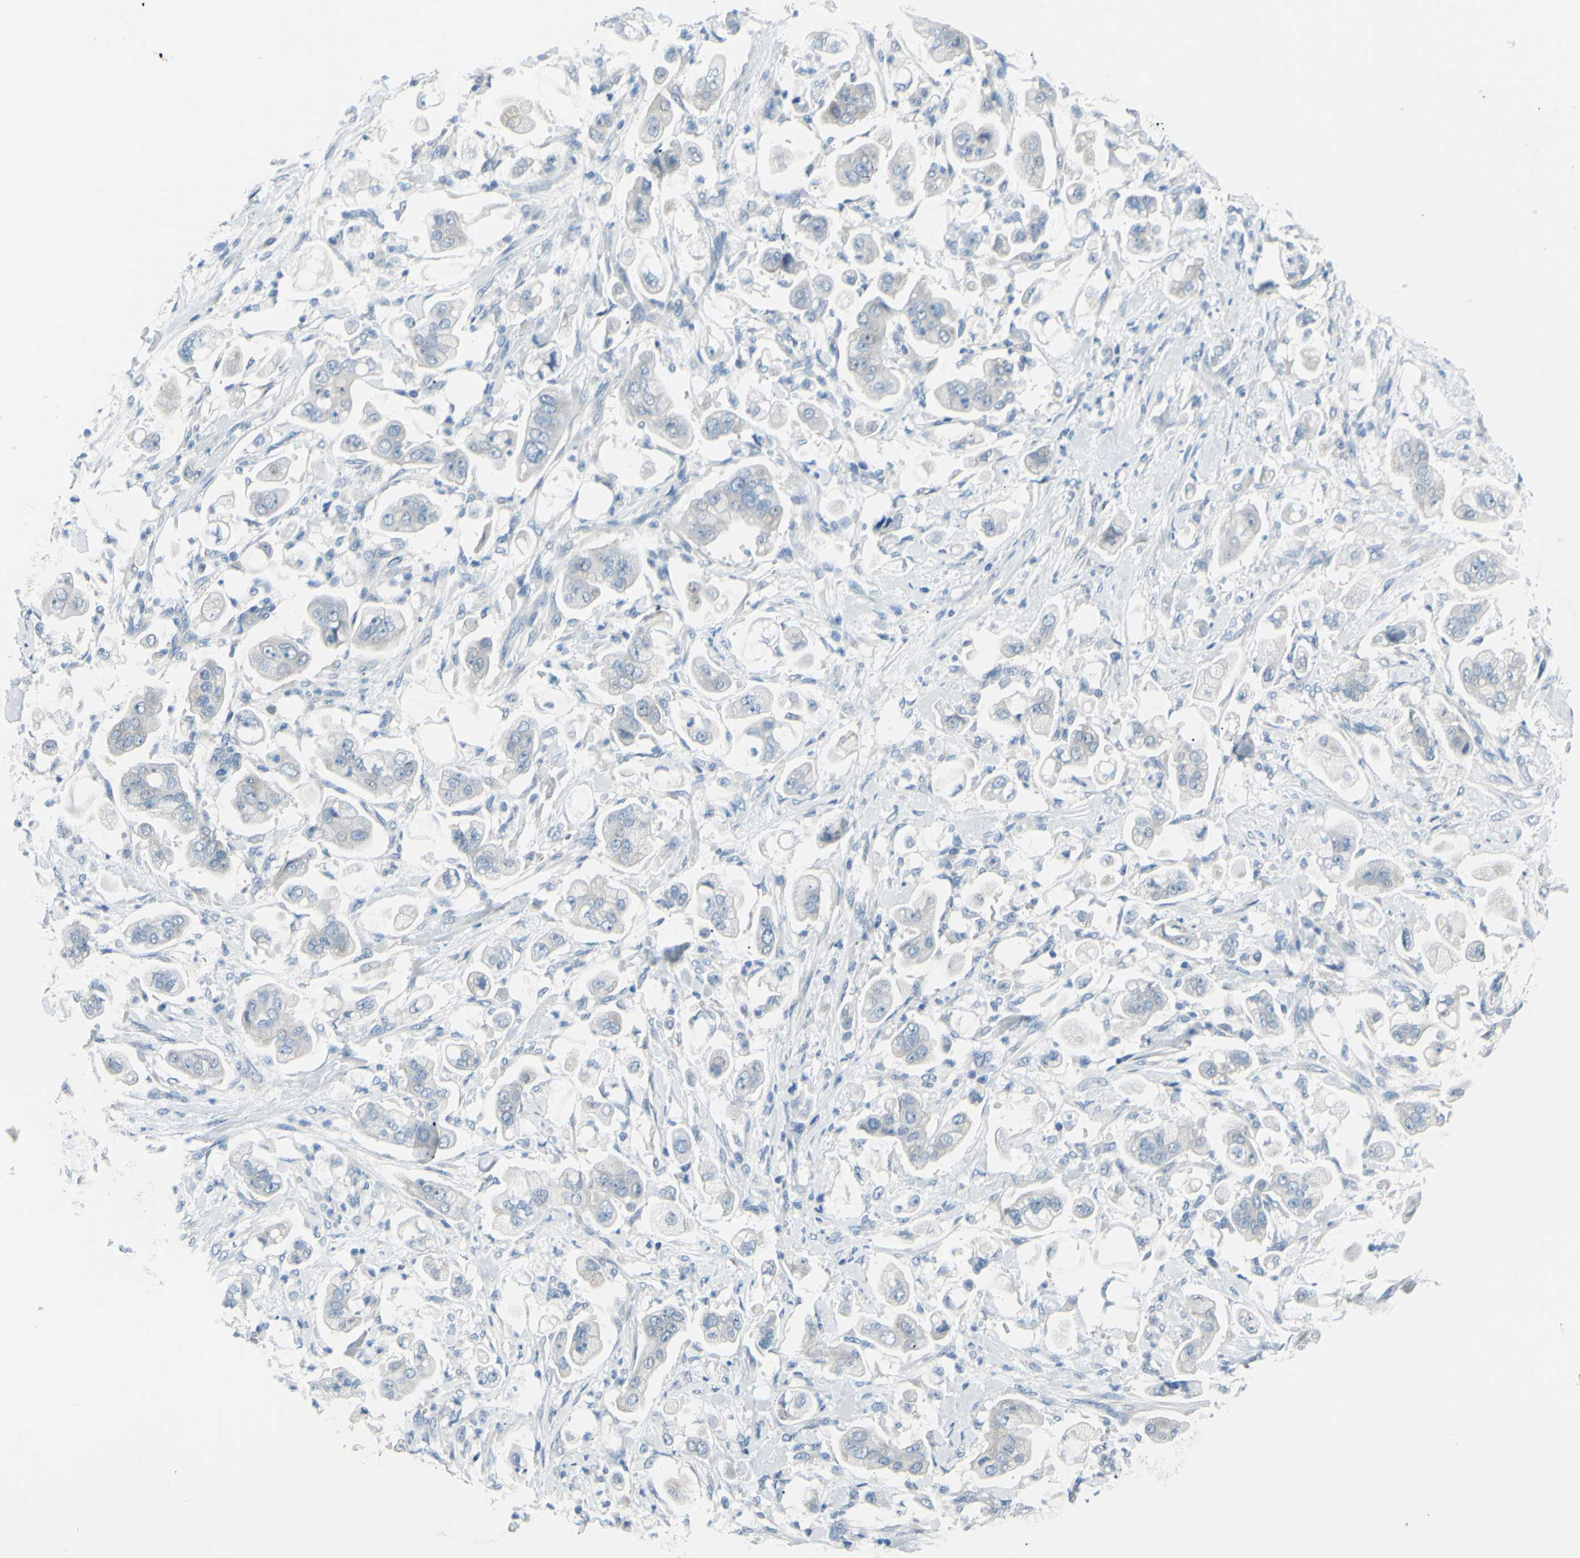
{"staining": {"intensity": "weak", "quantity": "25%-75%", "location": "cytoplasmic/membranous"}, "tissue": "stomach cancer", "cell_type": "Tumor cells", "image_type": "cancer", "snomed": [{"axis": "morphology", "description": "Adenocarcinoma, NOS"}, {"axis": "topography", "description": "Stomach"}], "caption": "Immunohistochemical staining of human stomach adenocarcinoma displays weak cytoplasmic/membranous protein staining in about 25%-75% of tumor cells. The protein is stained brown, and the nuclei are stained in blue (DAB IHC with brightfield microscopy, high magnification).", "gene": "SLC1A2", "patient": {"sex": "male", "age": 62}}